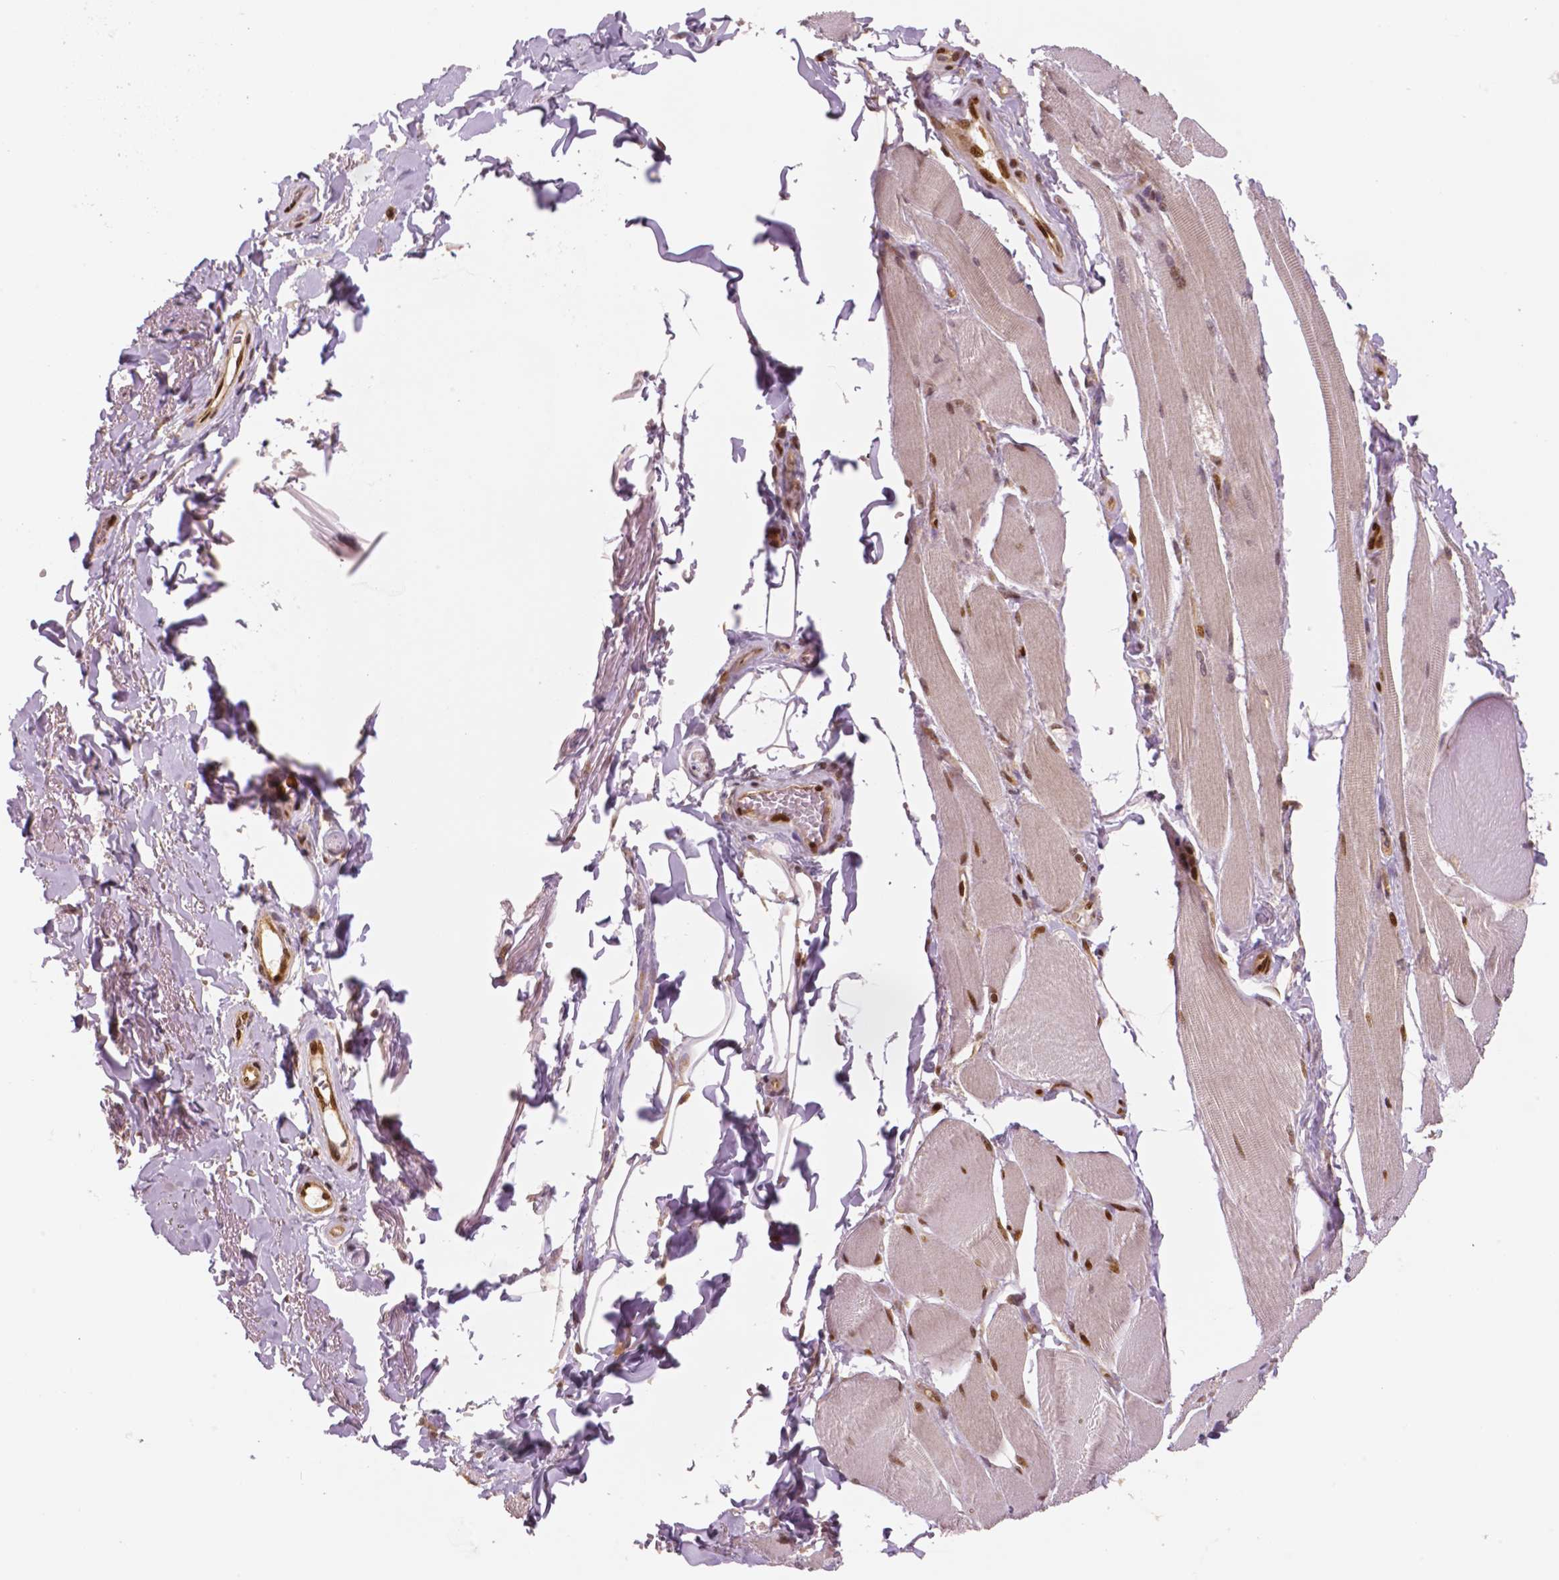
{"staining": {"intensity": "moderate", "quantity": ">75%", "location": "nuclear"}, "tissue": "skeletal muscle", "cell_type": "Myocytes", "image_type": "normal", "snomed": [{"axis": "morphology", "description": "Normal tissue, NOS"}, {"axis": "topography", "description": "Skeletal muscle"}, {"axis": "topography", "description": "Anal"}, {"axis": "topography", "description": "Peripheral nerve tissue"}], "caption": "The photomicrograph displays a brown stain indicating the presence of a protein in the nuclear of myocytes in skeletal muscle. (Brightfield microscopy of DAB IHC at high magnification).", "gene": "STAT3", "patient": {"sex": "male", "age": 53}}